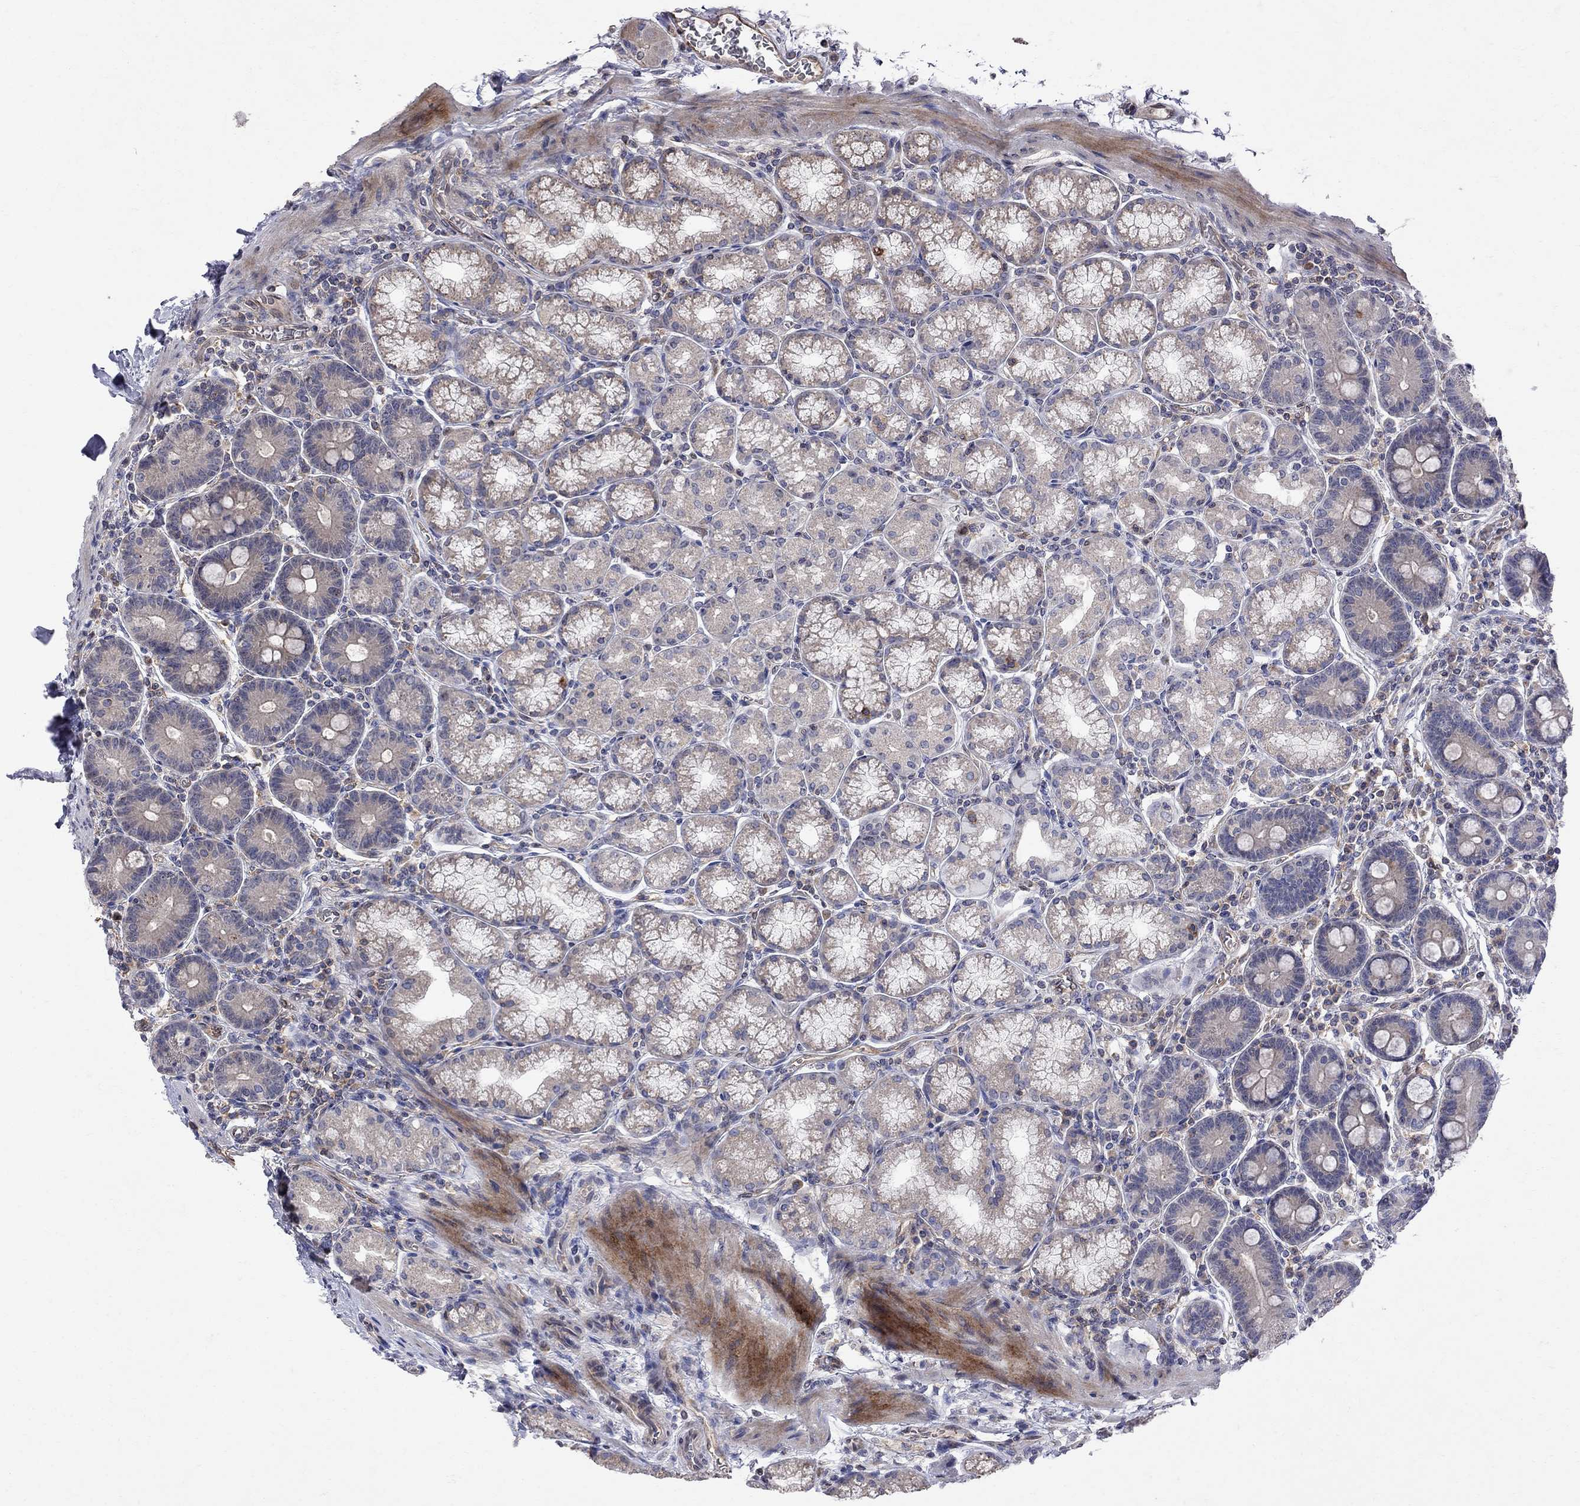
{"staining": {"intensity": "negative", "quantity": "none", "location": "none"}, "tissue": "duodenum", "cell_type": "Glandular cells", "image_type": "normal", "snomed": [{"axis": "morphology", "description": "Normal tissue, NOS"}, {"axis": "topography", "description": "Duodenum"}], "caption": "This is an IHC image of normal duodenum. There is no expression in glandular cells.", "gene": "ABI3", "patient": {"sex": "female", "age": 62}}